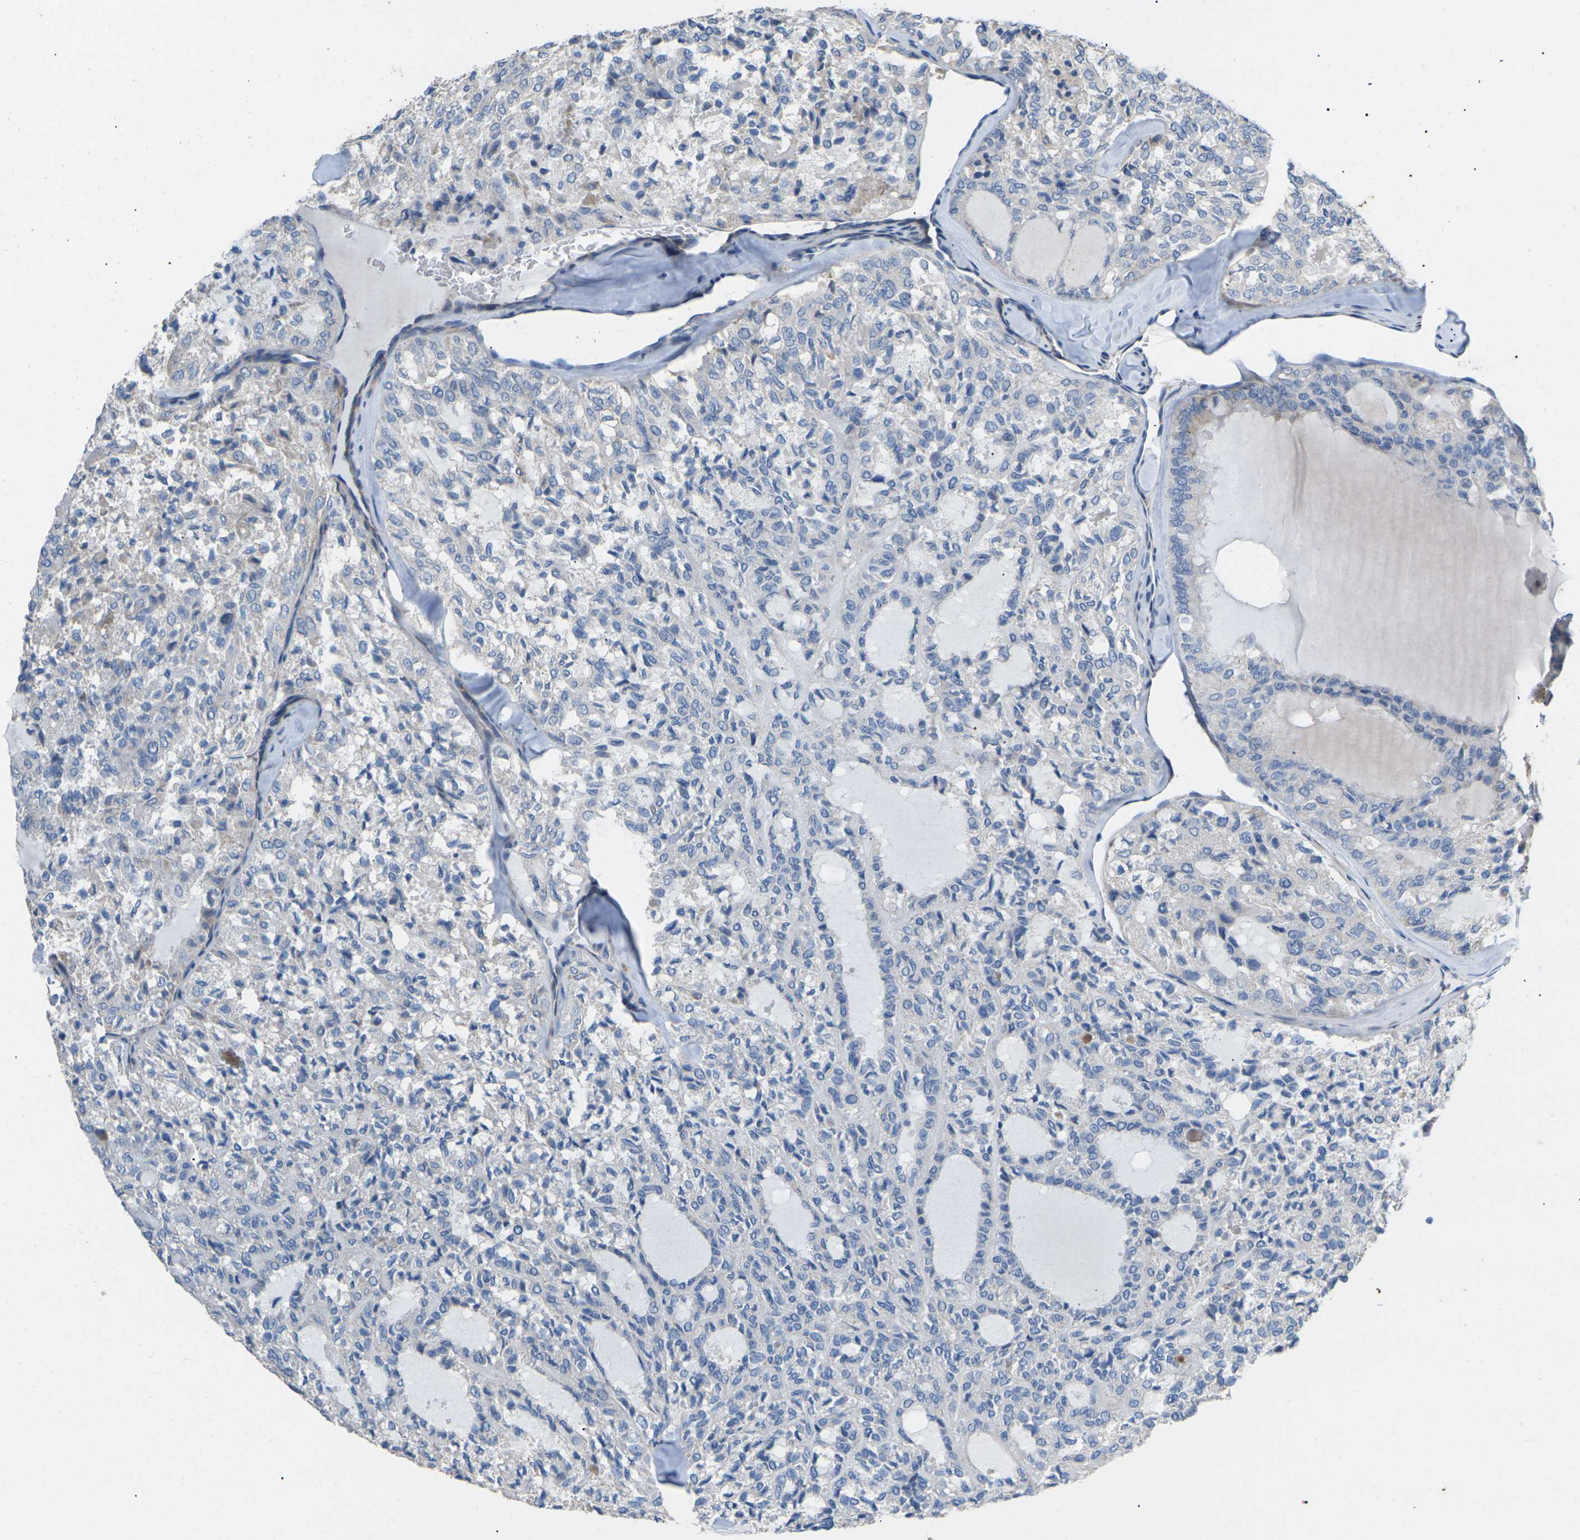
{"staining": {"intensity": "negative", "quantity": "none", "location": "none"}, "tissue": "thyroid cancer", "cell_type": "Tumor cells", "image_type": "cancer", "snomed": [{"axis": "morphology", "description": "Follicular adenoma carcinoma, NOS"}, {"axis": "topography", "description": "Thyroid gland"}], "caption": "There is no significant expression in tumor cells of thyroid cancer (follicular adenoma carcinoma). Brightfield microscopy of IHC stained with DAB (brown) and hematoxylin (blue), captured at high magnification.", "gene": "KLHDC8B", "patient": {"sex": "male", "age": 75}}